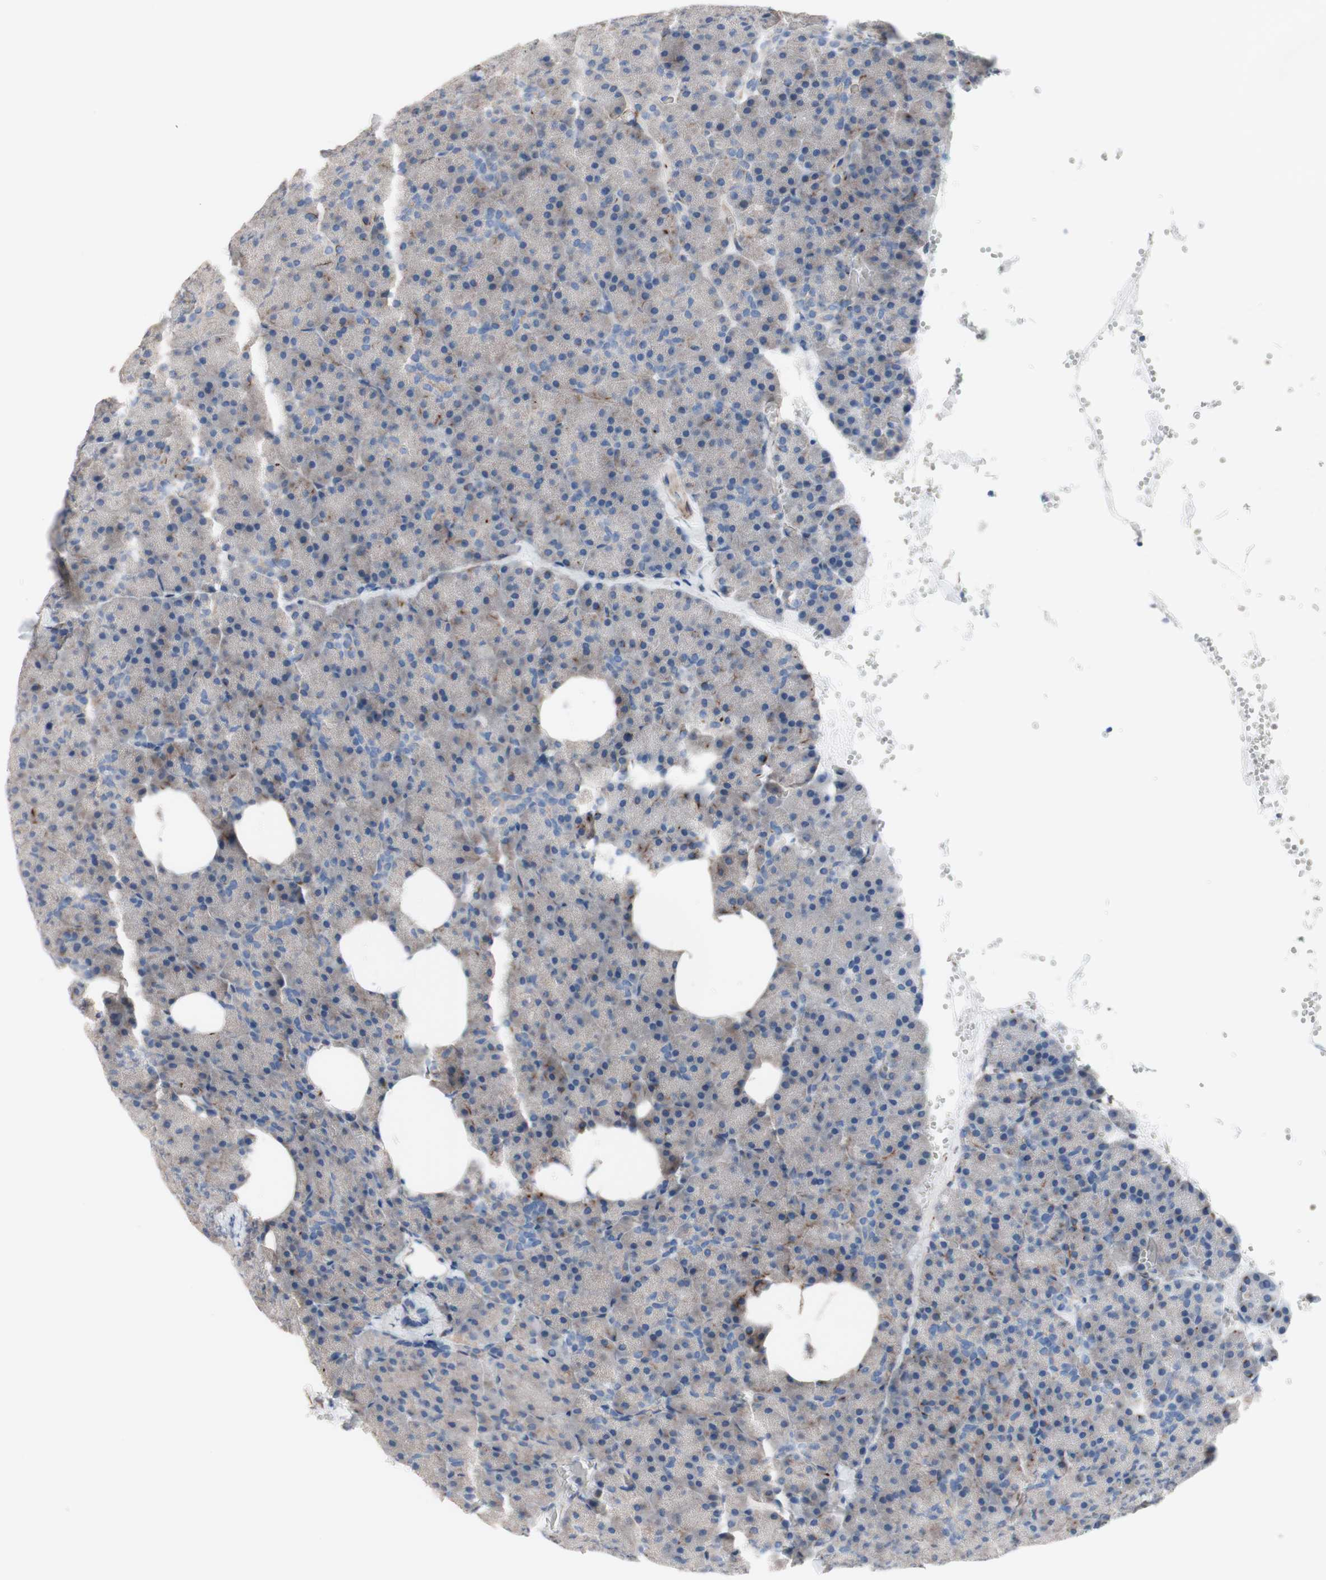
{"staining": {"intensity": "negative", "quantity": "none", "location": "none"}, "tissue": "pancreas", "cell_type": "Exocrine glandular cells", "image_type": "normal", "snomed": [{"axis": "morphology", "description": "Normal tissue, NOS"}, {"axis": "topography", "description": "Pancreas"}], "caption": "Protein analysis of normal pancreas displays no significant staining in exocrine glandular cells.", "gene": "AGPAT5", "patient": {"sex": "female", "age": 35}}